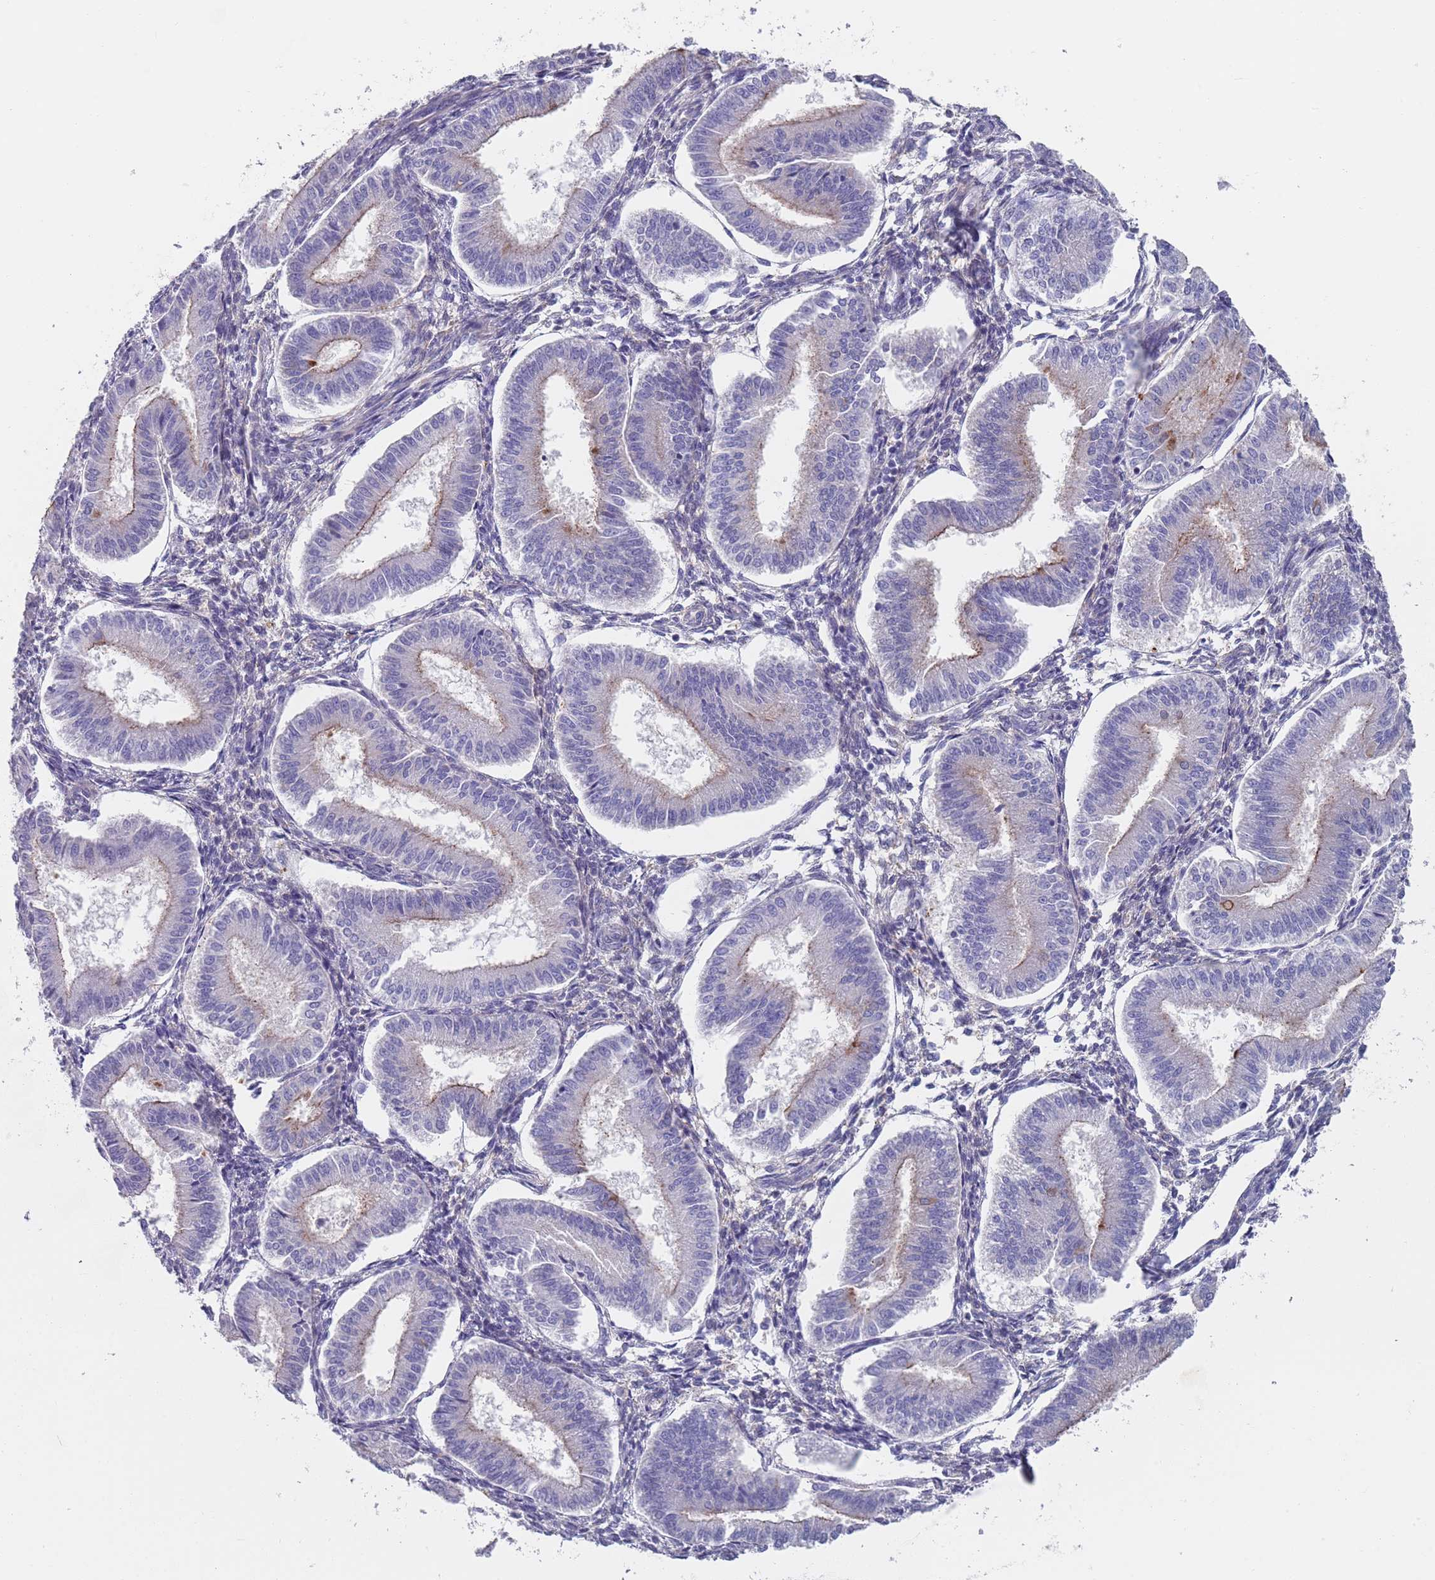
{"staining": {"intensity": "negative", "quantity": "none", "location": "none"}, "tissue": "endometrium", "cell_type": "Cells in endometrial stroma", "image_type": "normal", "snomed": [{"axis": "morphology", "description": "Normal tissue, NOS"}, {"axis": "topography", "description": "Endometrium"}], "caption": "There is no significant staining in cells in endometrial stroma of endometrium. (Stains: DAB immunohistochemistry (IHC) with hematoxylin counter stain, Microscopy: brightfield microscopy at high magnification).", "gene": "APPL2", "patient": {"sex": "female", "age": 39}}